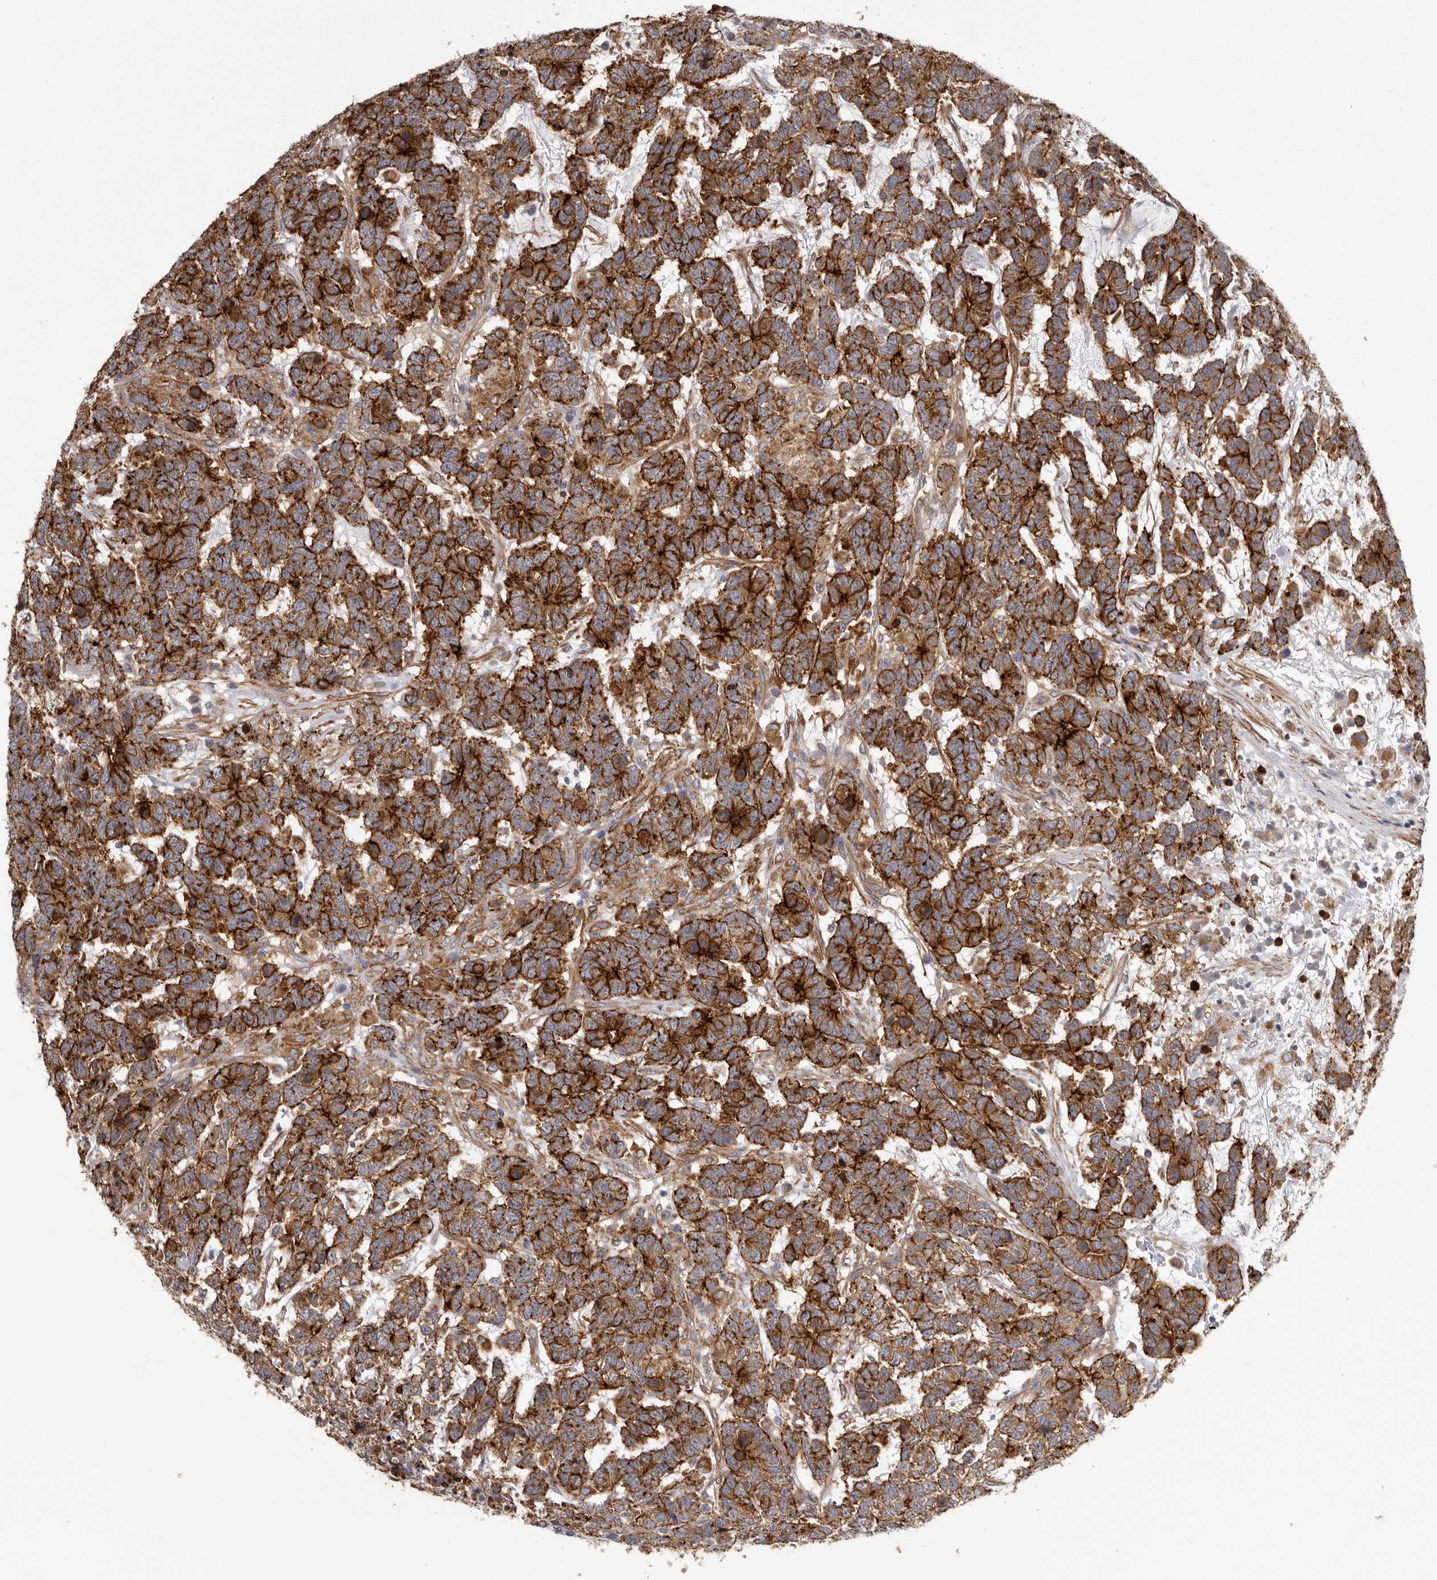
{"staining": {"intensity": "strong", "quantity": ">75%", "location": "cytoplasmic/membranous"}, "tissue": "testis cancer", "cell_type": "Tumor cells", "image_type": "cancer", "snomed": [{"axis": "morphology", "description": "Carcinoma, Embryonal, NOS"}, {"axis": "topography", "description": "Testis"}], "caption": "Immunohistochemistry (IHC) of embryonal carcinoma (testis) reveals high levels of strong cytoplasmic/membranous expression in approximately >75% of tumor cells.", "gene": "ENAH", "patient": {"sex": "male", "age": 26}}